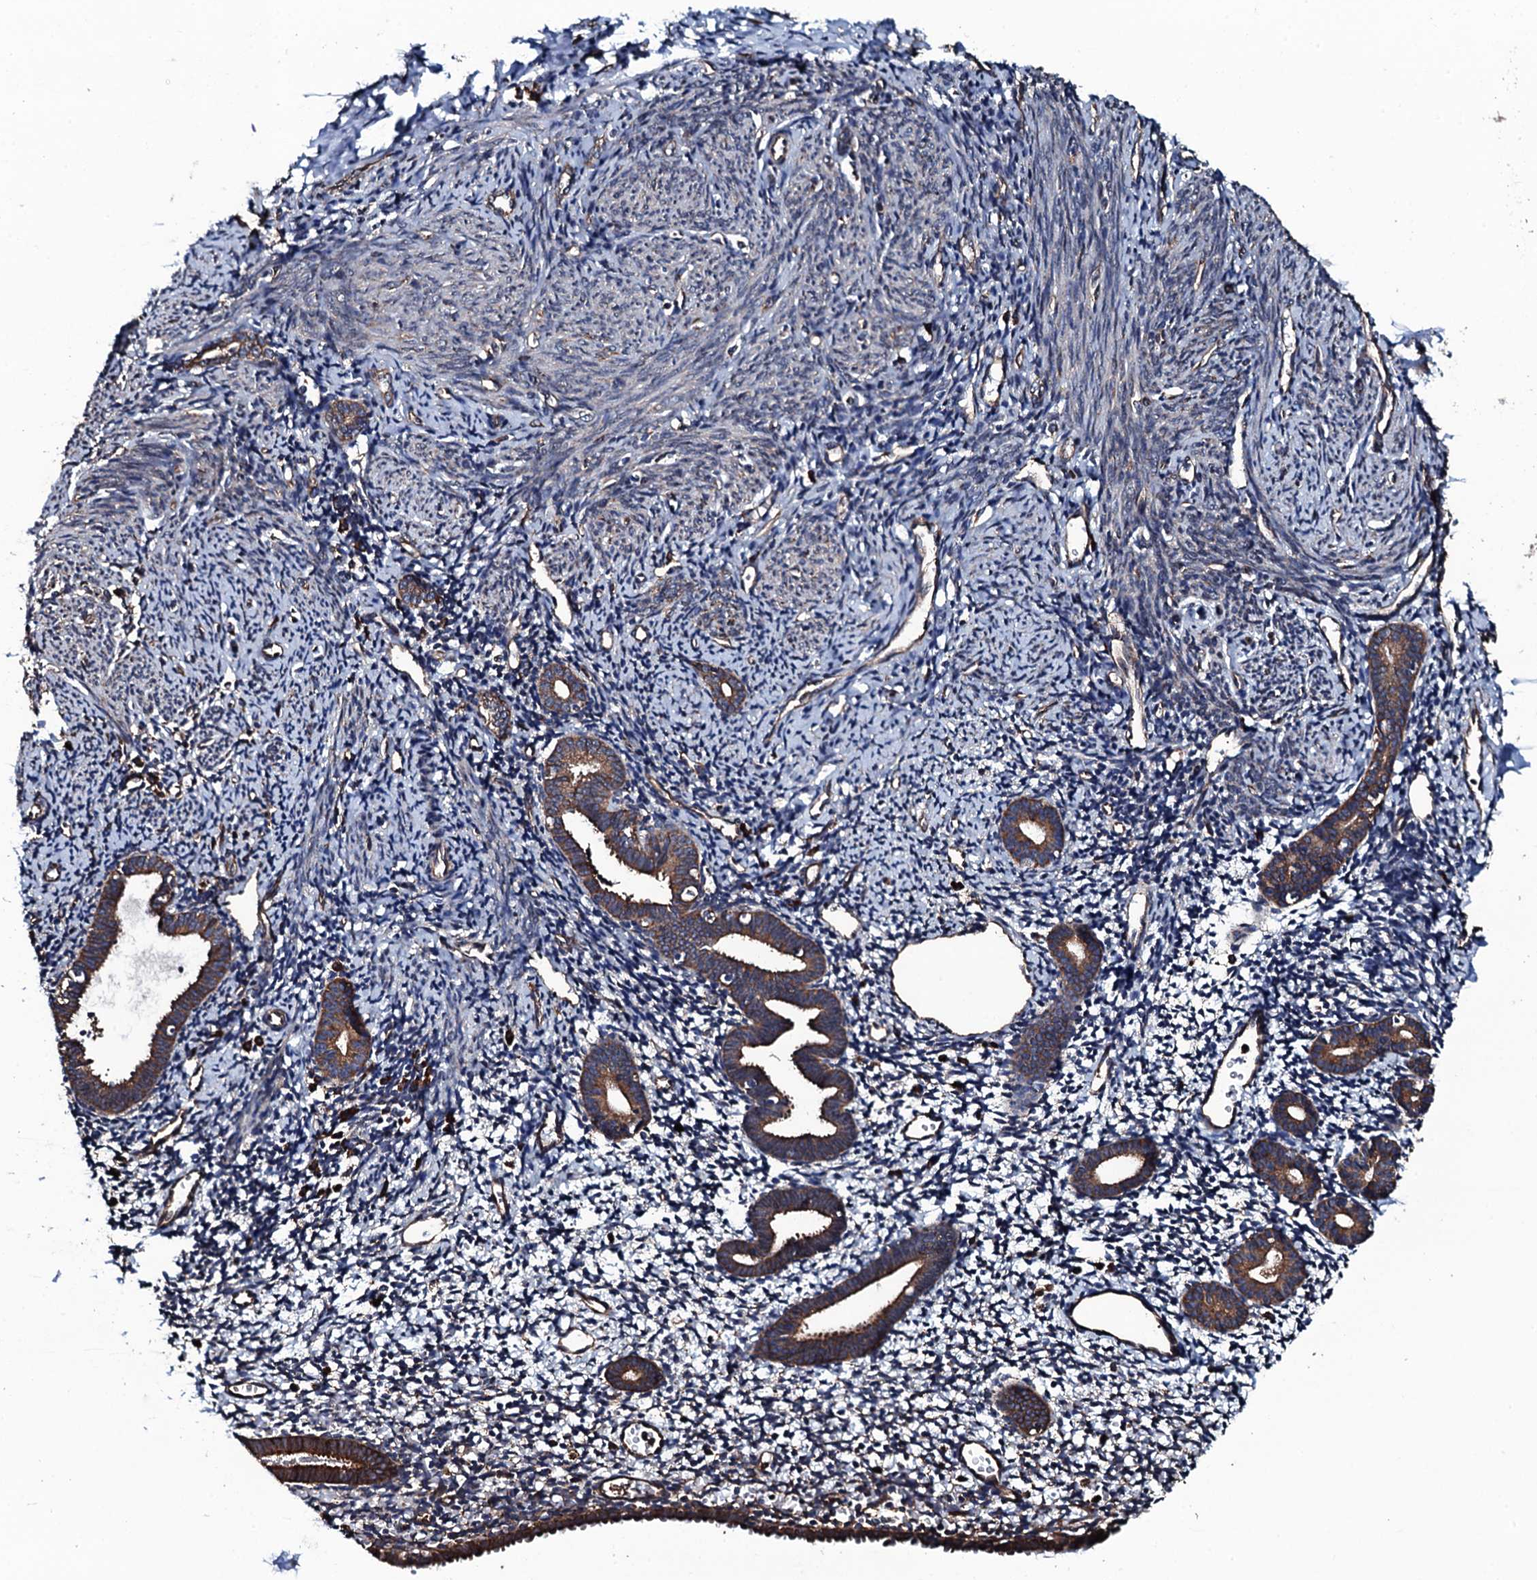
{"staining": {"intensity": "moderate", "quantity": "<25%", "location": "cytoplasmic/membranous"}, "tissue": "endometrium", "cell_type": "Cells in endometrial stroma", "image_type": "normal", "snomed": [{"axis": "morphology", "description": "Normal tissue, NOS"}, {"axis": "topography", "description": "Endometrium"}], "caption": "About <25% of cells in endometrial stroma in normal human endometrium reveal moderate cytoplasmic/membranous protein expression as visualized by brown immunohistochemical staining.", "gene": "RAB12", "patient": {"sex": "female", "age": 56}}